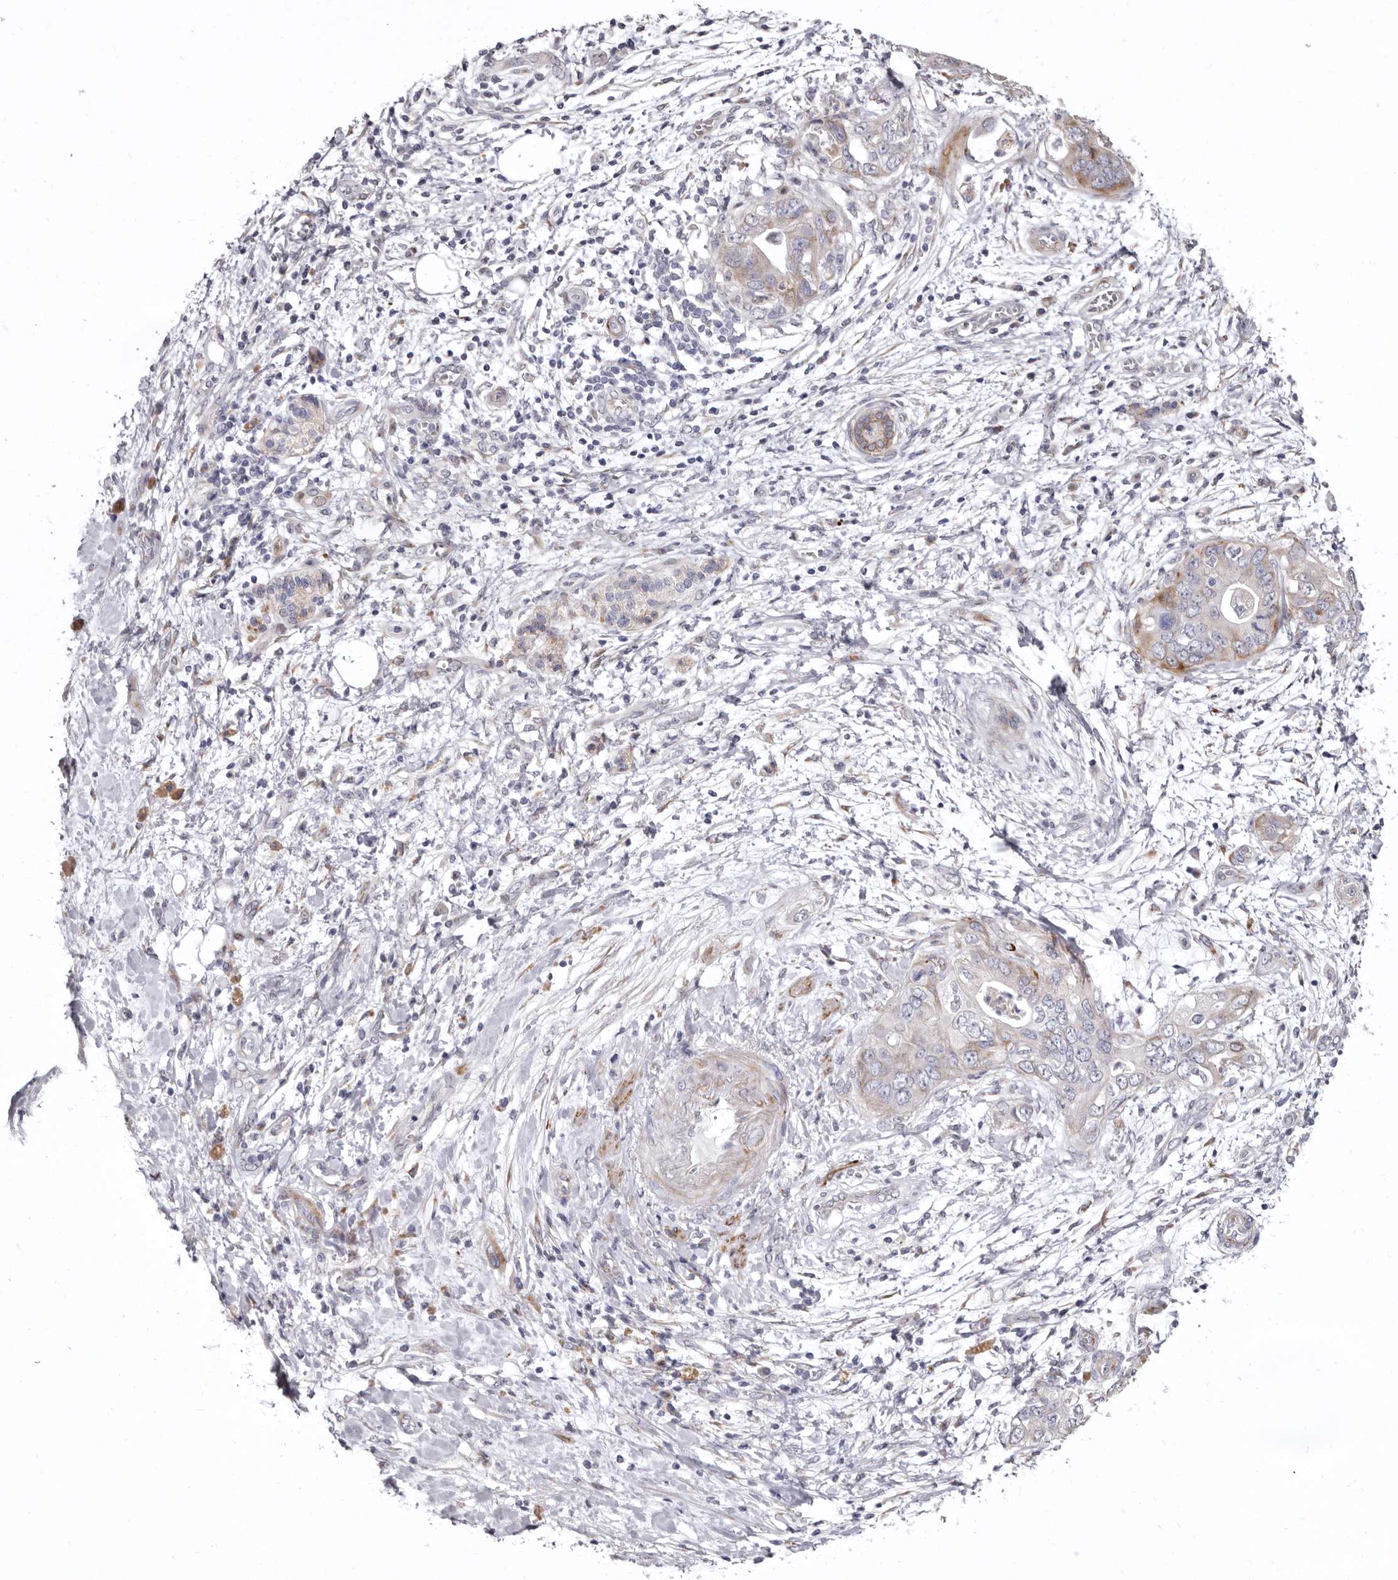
{"staining": {"intensity": "moderate", "quantity": "<25%", "location": "cytoplasmic/membranous"}, "tissue": "pancreatic cancer", "cell_type": "Tumor cells", "image_type": "cancer", "snomed": [{"axis": "morphology", "description": "Adenocarcinoma, NOS"}, {"axis": "topography", "description": "Pancreas"}], "caption": "Approximately <25% of tumor cells in adenocarcinoma (pancreatic) reveal moderate cytoplasmic/membranous protein staining as visualized by brown immunohistochemical staining.", "gene": "AIDA", "patient": {"sex": "female", "age": 78}}